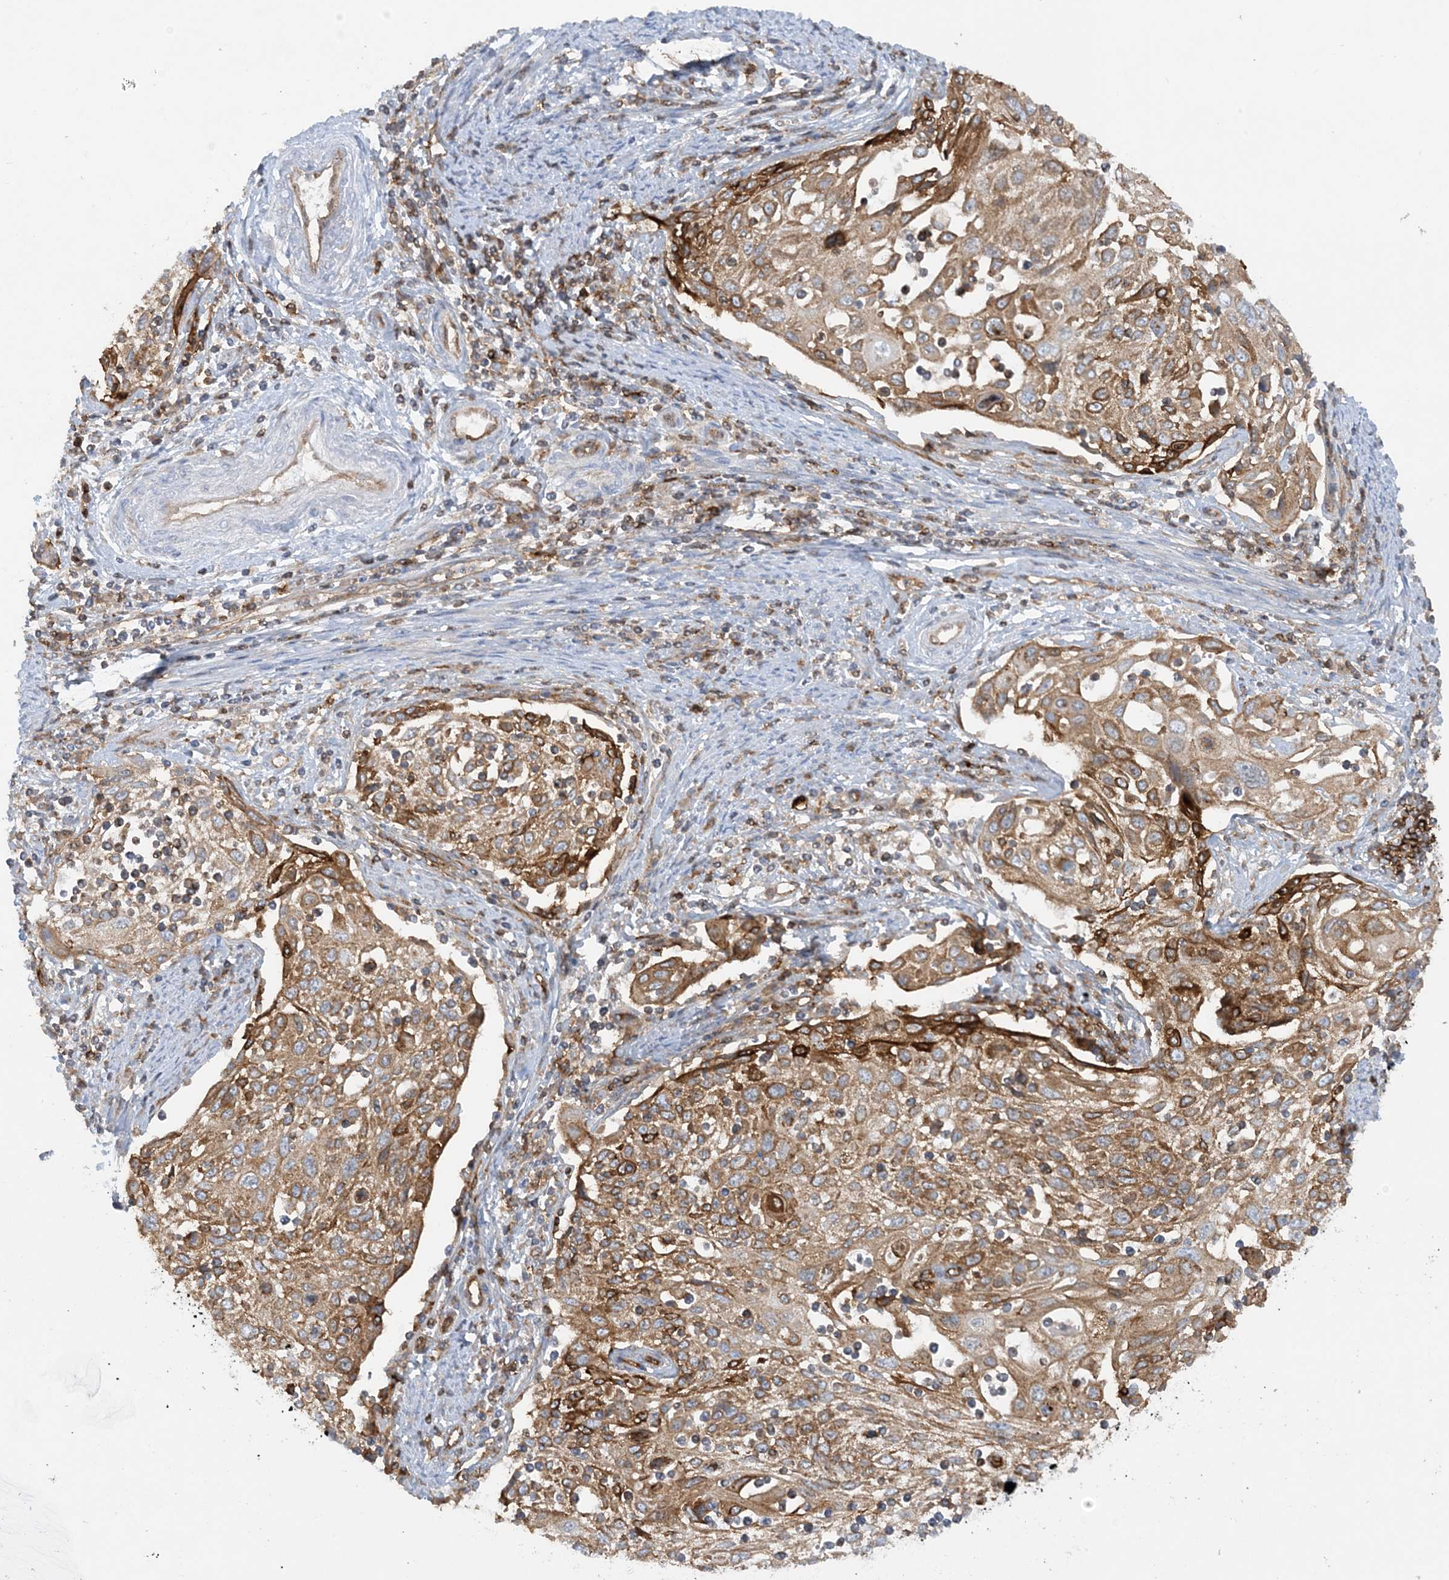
{"staining": {"intensity": "strong", "quantity": ">75%", "location": "cytoplasmic/membranous"}, "tissue": "cervical cancer", "cell_type": "Tumor cells", "image_type": "cancer", "snomed": [{"axis": "morphology", "description": "Squamous cell carcinoma, NOS"}, {"axis": "topography", "description": "Cervix"}], "caption": "Immunohistochemical staining of human cervical squamous cell carcinoma demonstrates strong cytoplasmic/membranous protein expression in about >75% of tumor cells.", "gene": "HLA-E", "patient": {"sex": "female", "age": 70}}